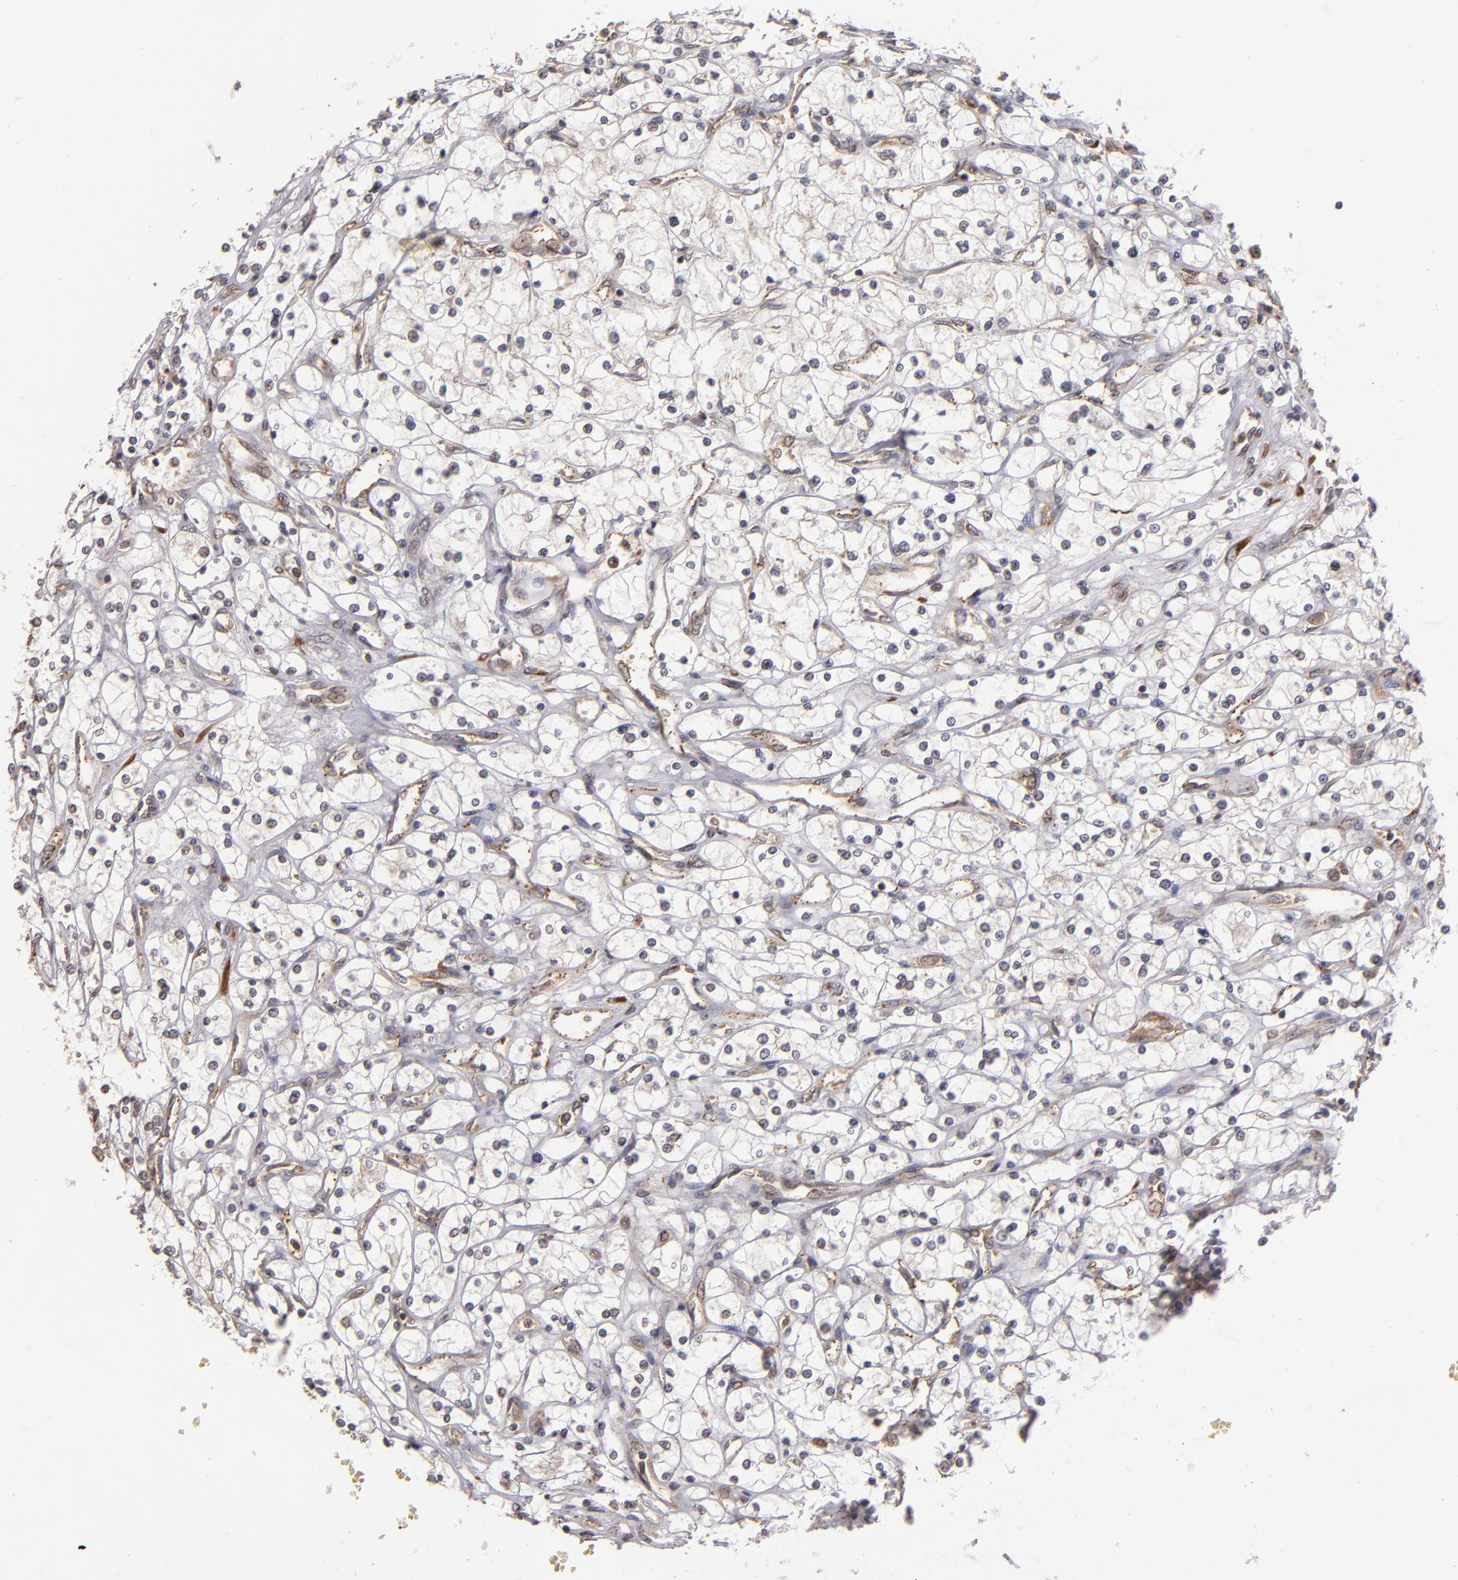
{"staining": {"intensity": "weak", "quantity": "<25%", "location": "cytoplasmic/membranous"}, "tissue": "renal cancer", "cell_type": "Tumor cells", "image_type": "cancer", "snomed": [{"axis": "morphology", "description": "Adenocarcinoma, NOS"}, {"axis": "topography", "description": "Kidney"}], "caption": "This is an IHC photomicrograph of human renal cancer. There is no expression in tumor cells.", "gene": "CASP1", "patient": {"sex": "male", "age": 61}}